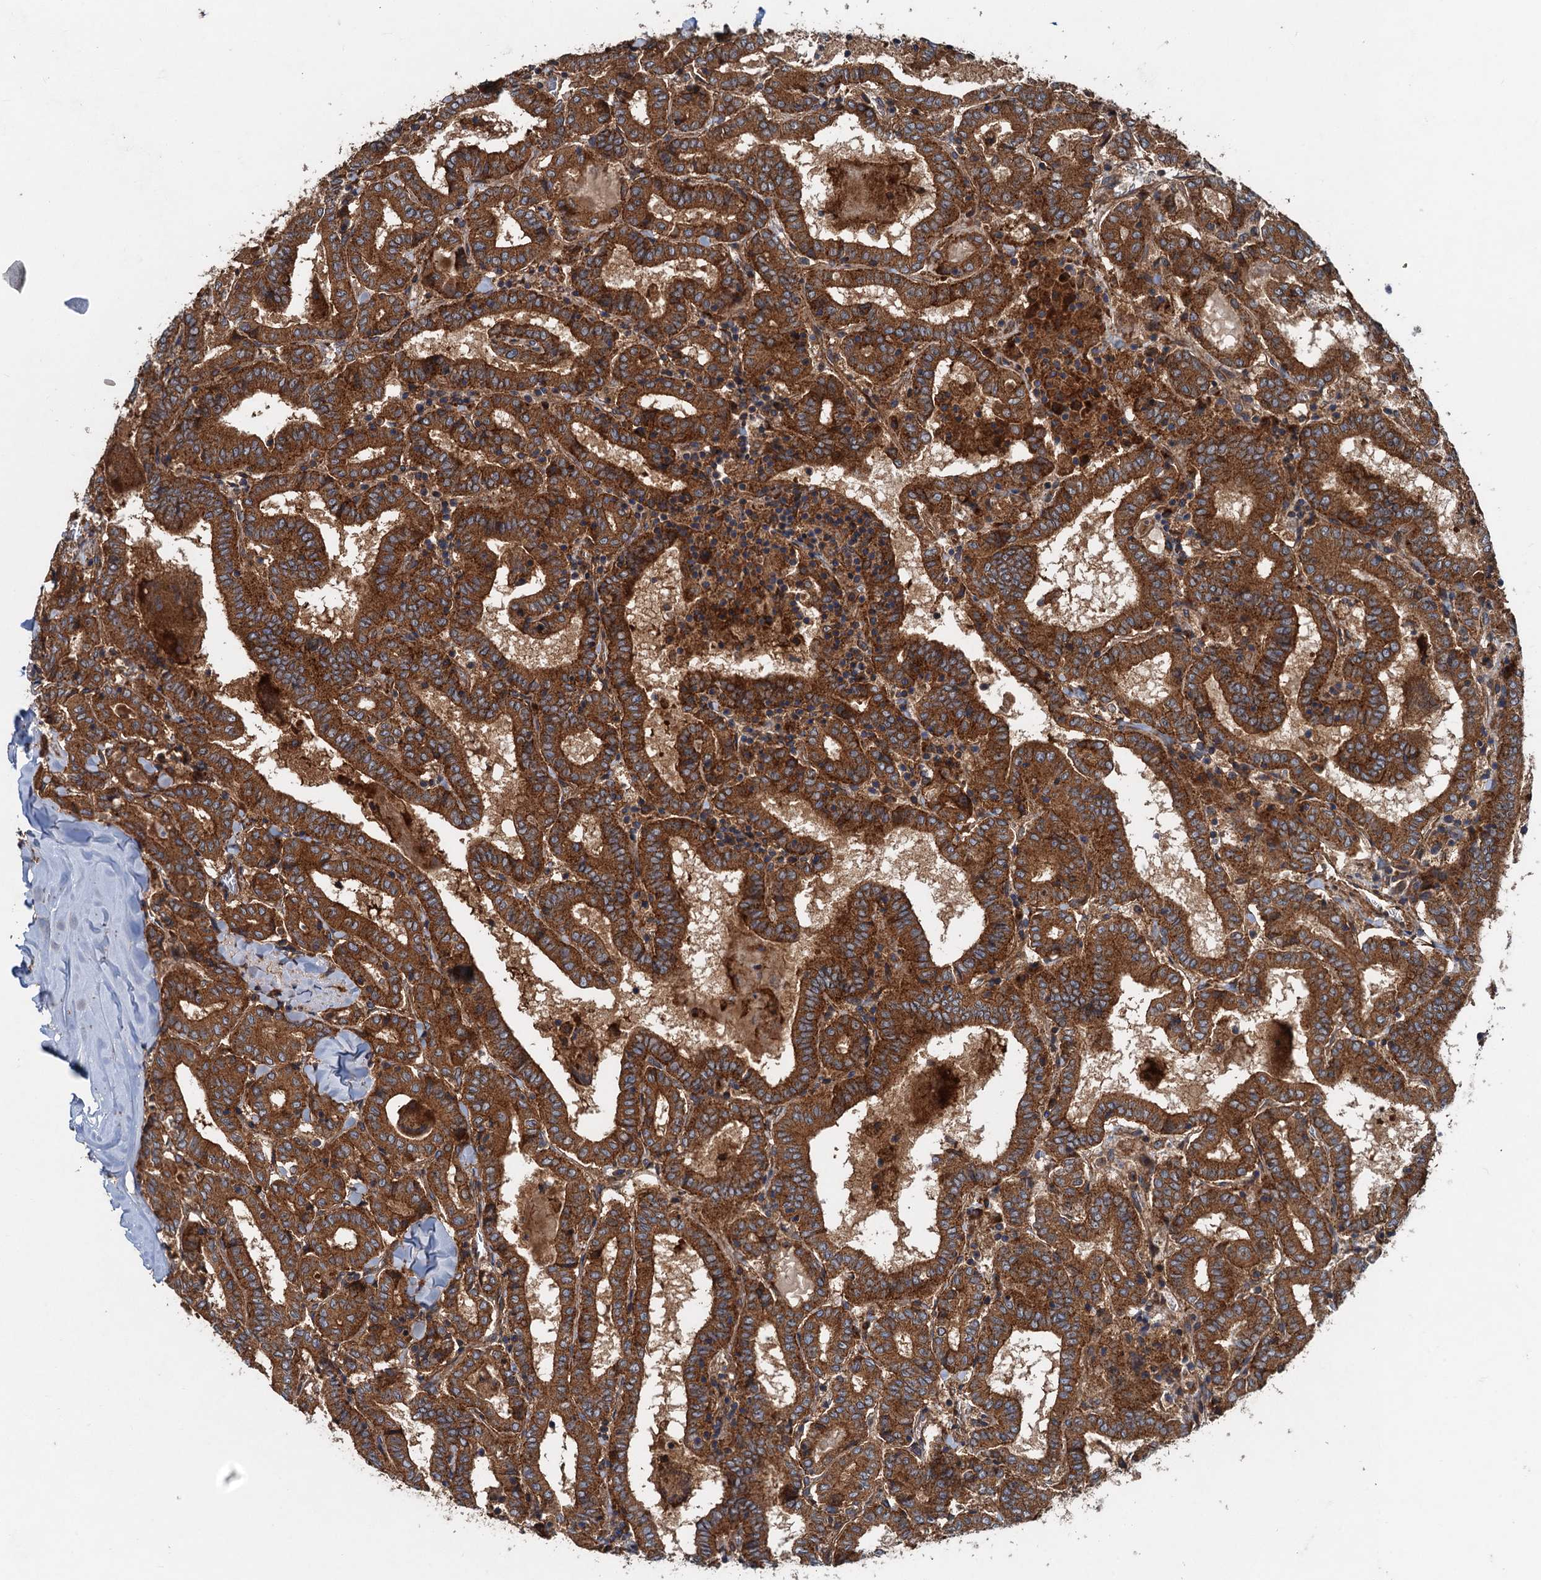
{"staining": {"intensity": "strong", "quantity": ">75%", "location": "cytoplasmic/membranous"}, "tissue": "thyroid cancer", "cell_type": "Tumor cells", "image_type": "cancer", "snomed": [{"axis": "morphology", "description": "Papillary adenocarcinoma, NOS"}, {"axis": "topography", "description": "Thyroid gland"}], "caption": "Tumor cells display high levels of strong cytoplasmic/membranous expression in about >75% of cells in human thyroid papillary adenocarcinoma.", "gene": "COG3", "patient": {"sex": "female", "age": 72}}